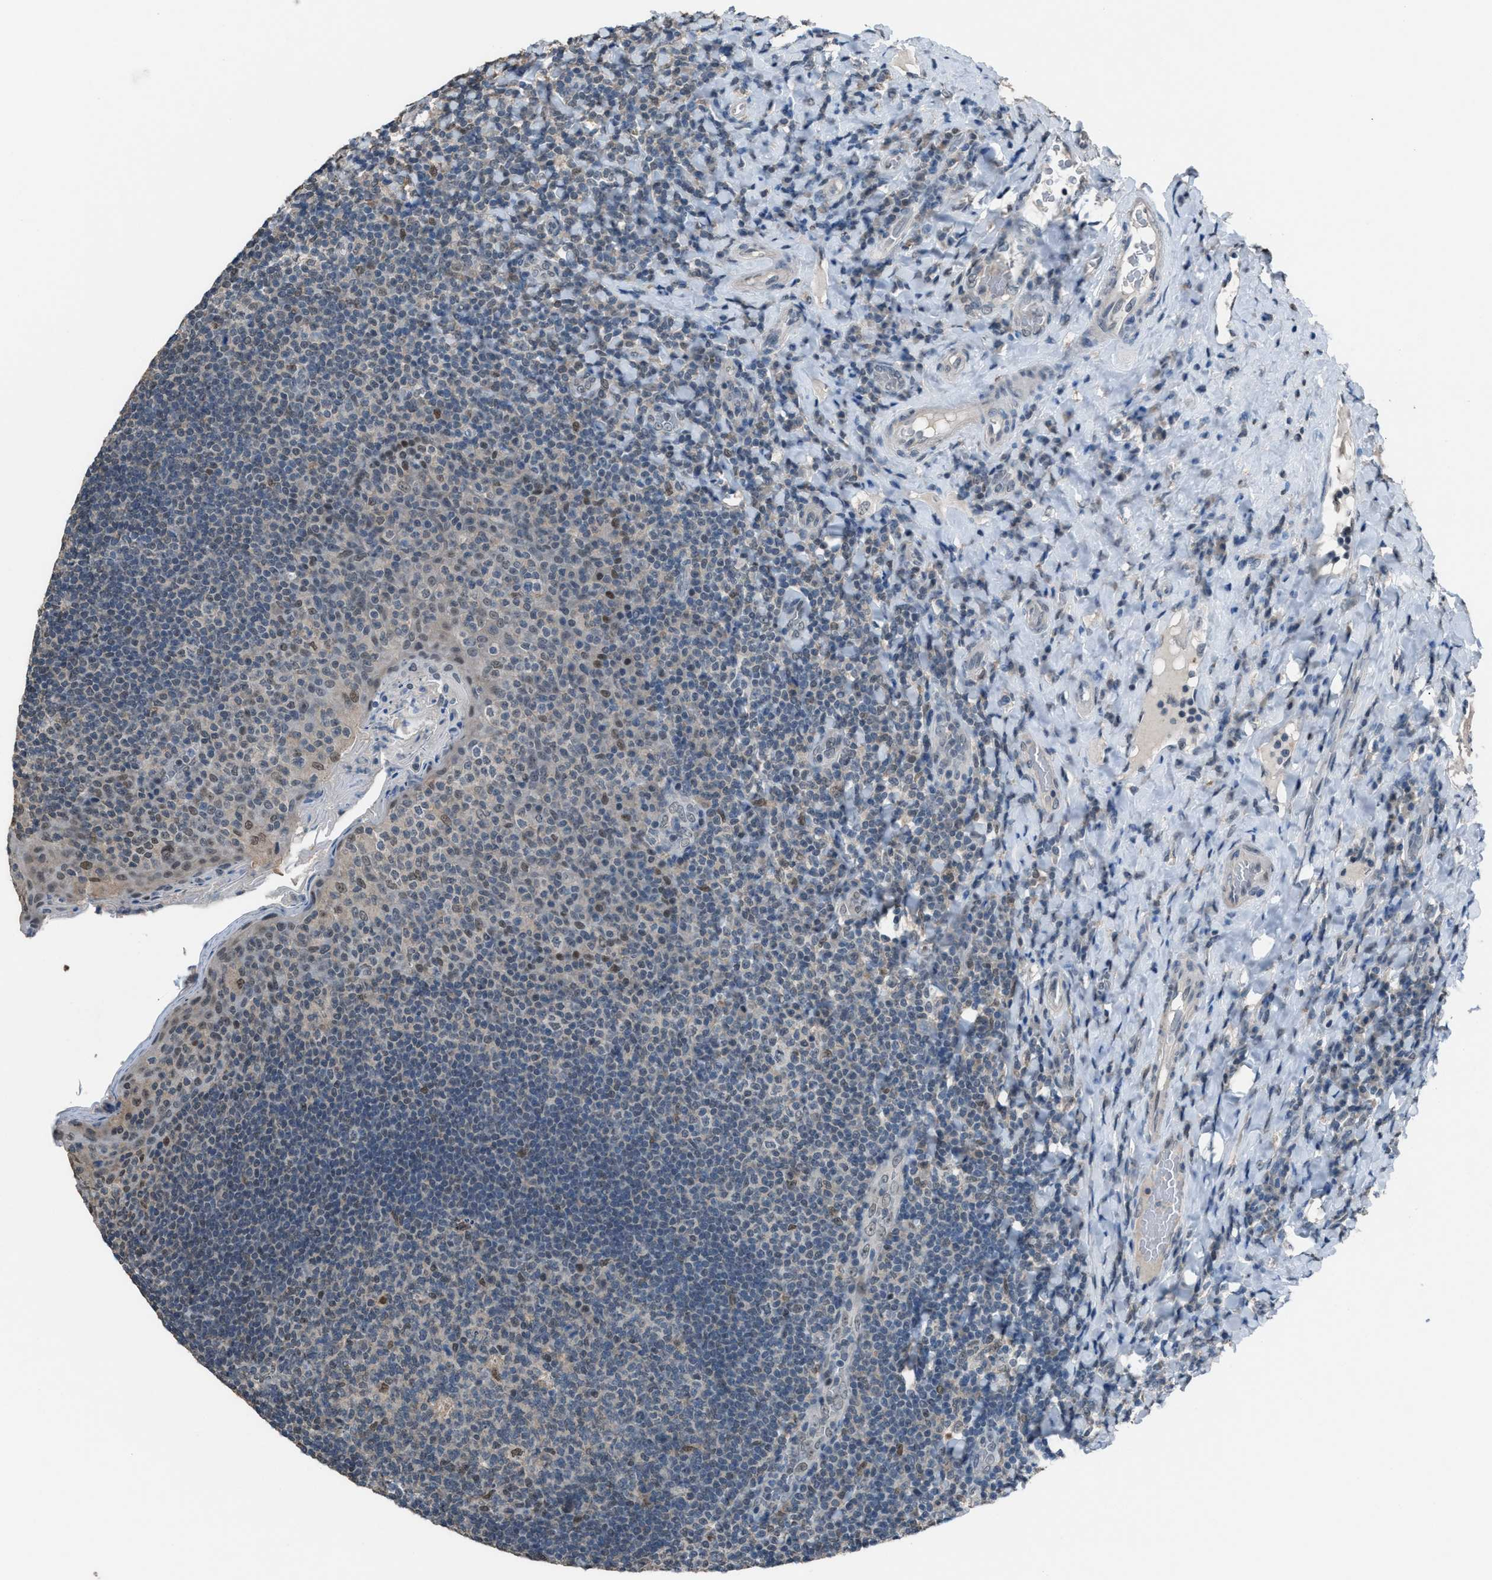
{"staining": {"intensity": "weak", "quantity": "<25%", "location": "nuclear"}, "tissue": "tonsil", "cell_type": "Germinal center cells", "image_type": "normal", "snomed": [{"axis": "morphology", "description": "Normal tissue, NOS"}, {"axis": "topography", "description": "Tonsil"}], "caption": "Micrograph shows no significant protein staining in germinal center cells of normal tonsil.", "gene": "ZNF276", "patient": {"sex": "male", "age": 17}}